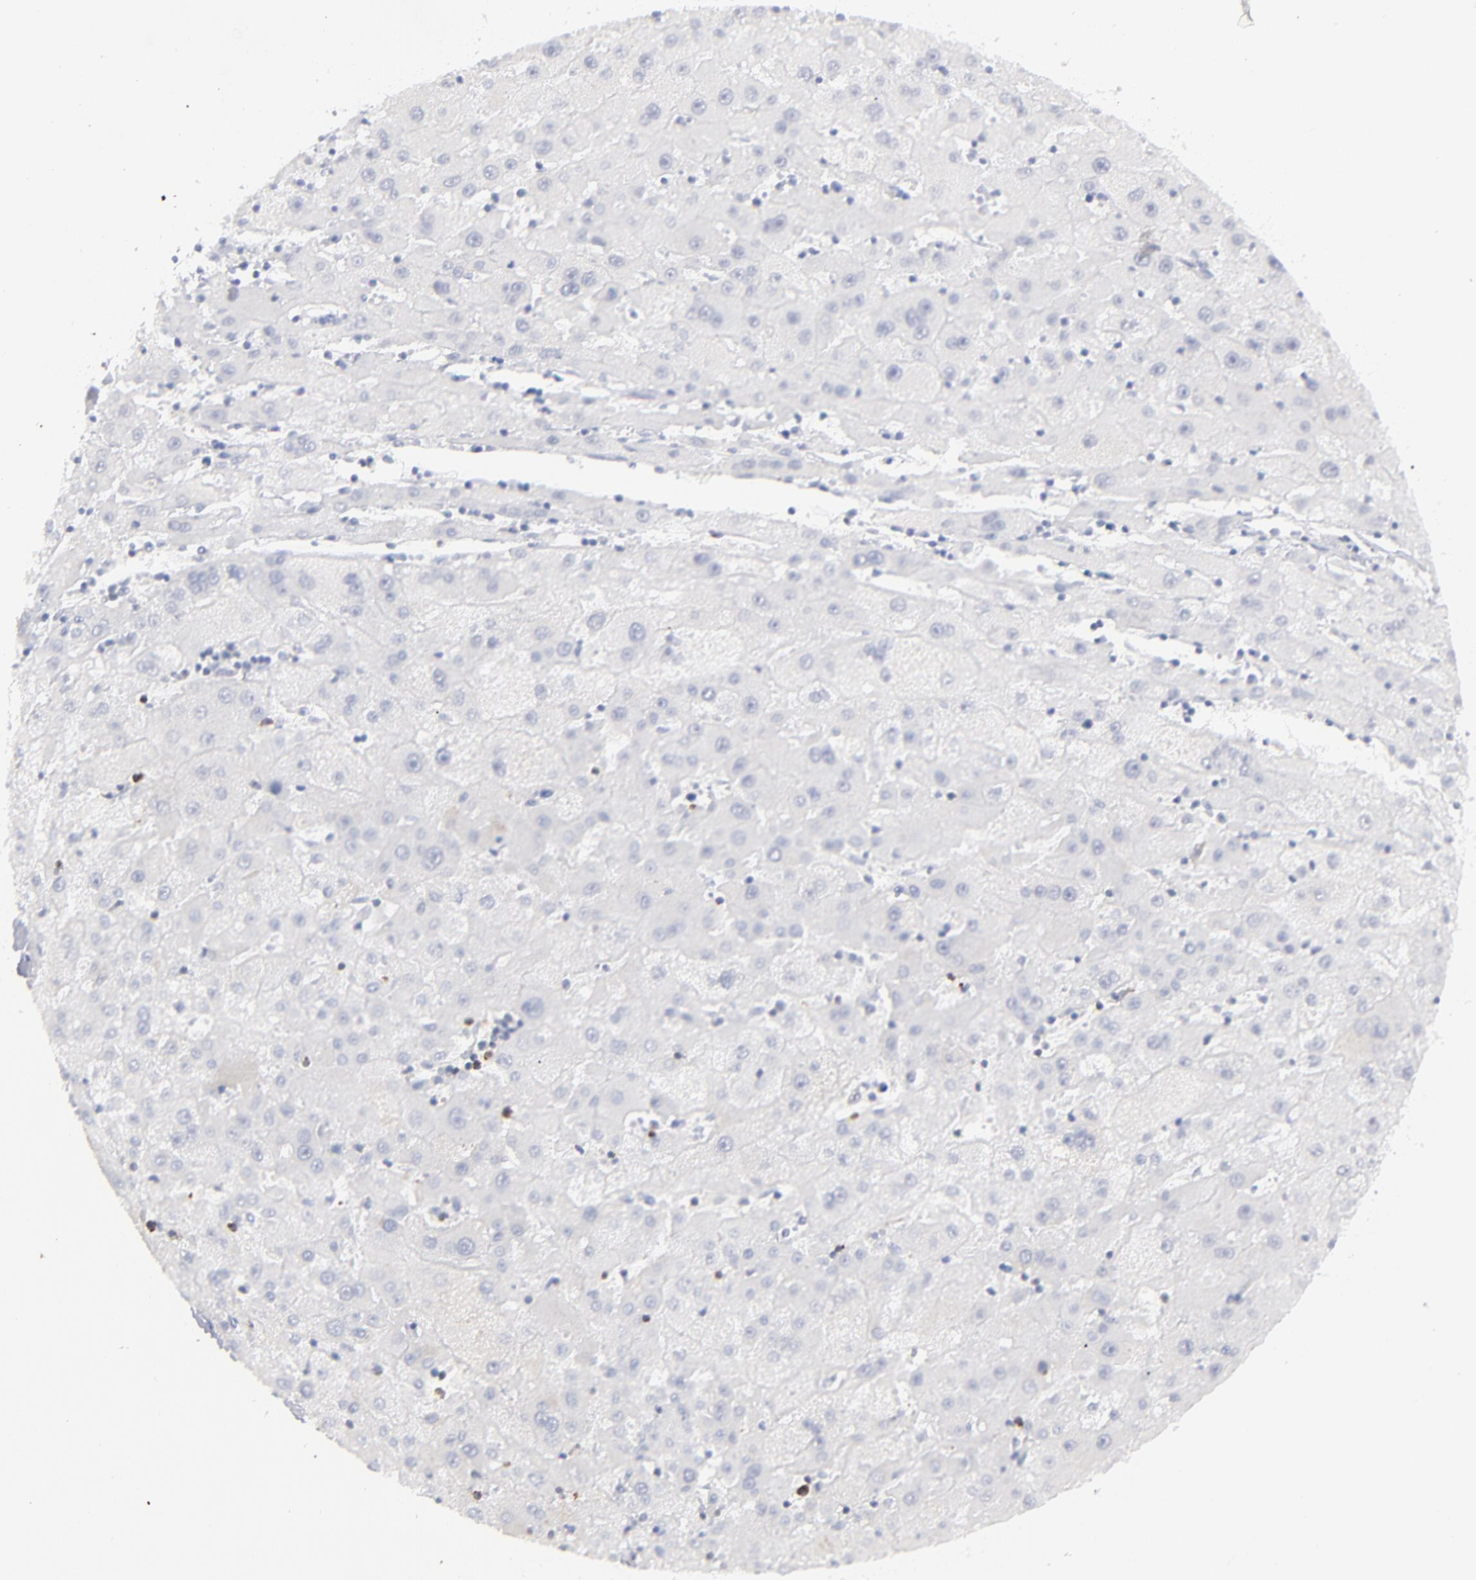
{"staining": {"intensity": "negative", "quantity": "none", "location": "none"}, "tissue": "liver cancer", "cell_type": "Tumor cells", "image_type": "cancer", "snomed": [{"axis": "morphology", "description": "Carcinoma, Hepatocellular, NOS"}, {"axis": "topography", "description": "Liver"}], "caption": "Immunohistochemical staining of human liver hepatocellular carcinoma shows no significant staining in tumor cells.", "gene": "TMX1", "patient": {"sex": "male", "age": 72}}